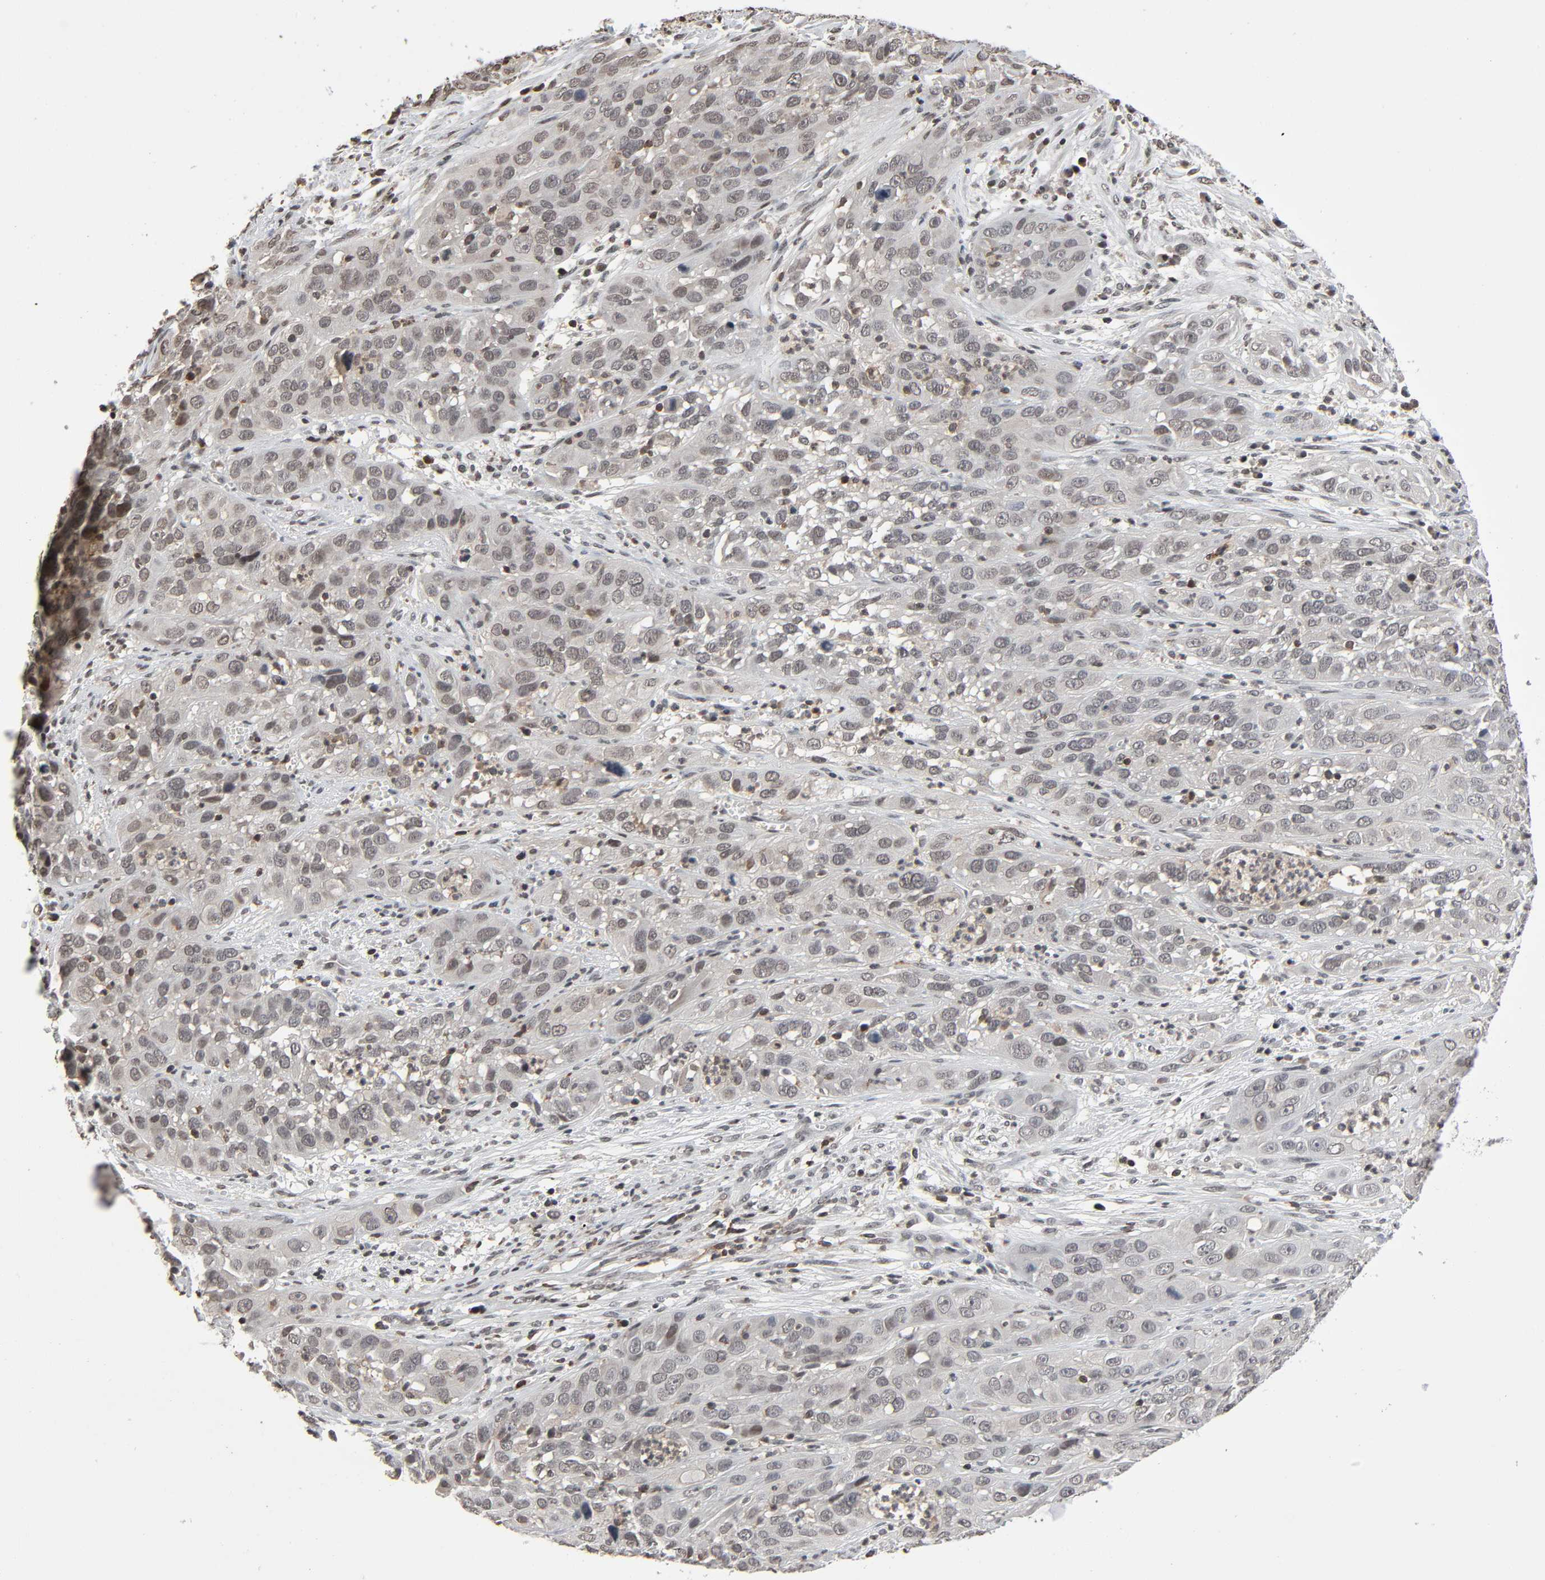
{"staining": {"intensity": "negative", "quantity": "none", "location": "none"}, "tissue": "cervical cancer", "cell_type": "Tumor cells", "image_type": "cancer", "snomed": [{"axis": "morphology", "description": "Squamous cell carcinoma, NOS"}, {"axis": "topography", "description": "Cervix"}], "caption": "Immunohistochemistry photomicrograph of human cervical cancer (squamous cell carcinoma) stained for a protein (brown), which displays no positivity in tumor cells.", "gene": "STK4", "patient": {"sex": "female", "age": 32}}